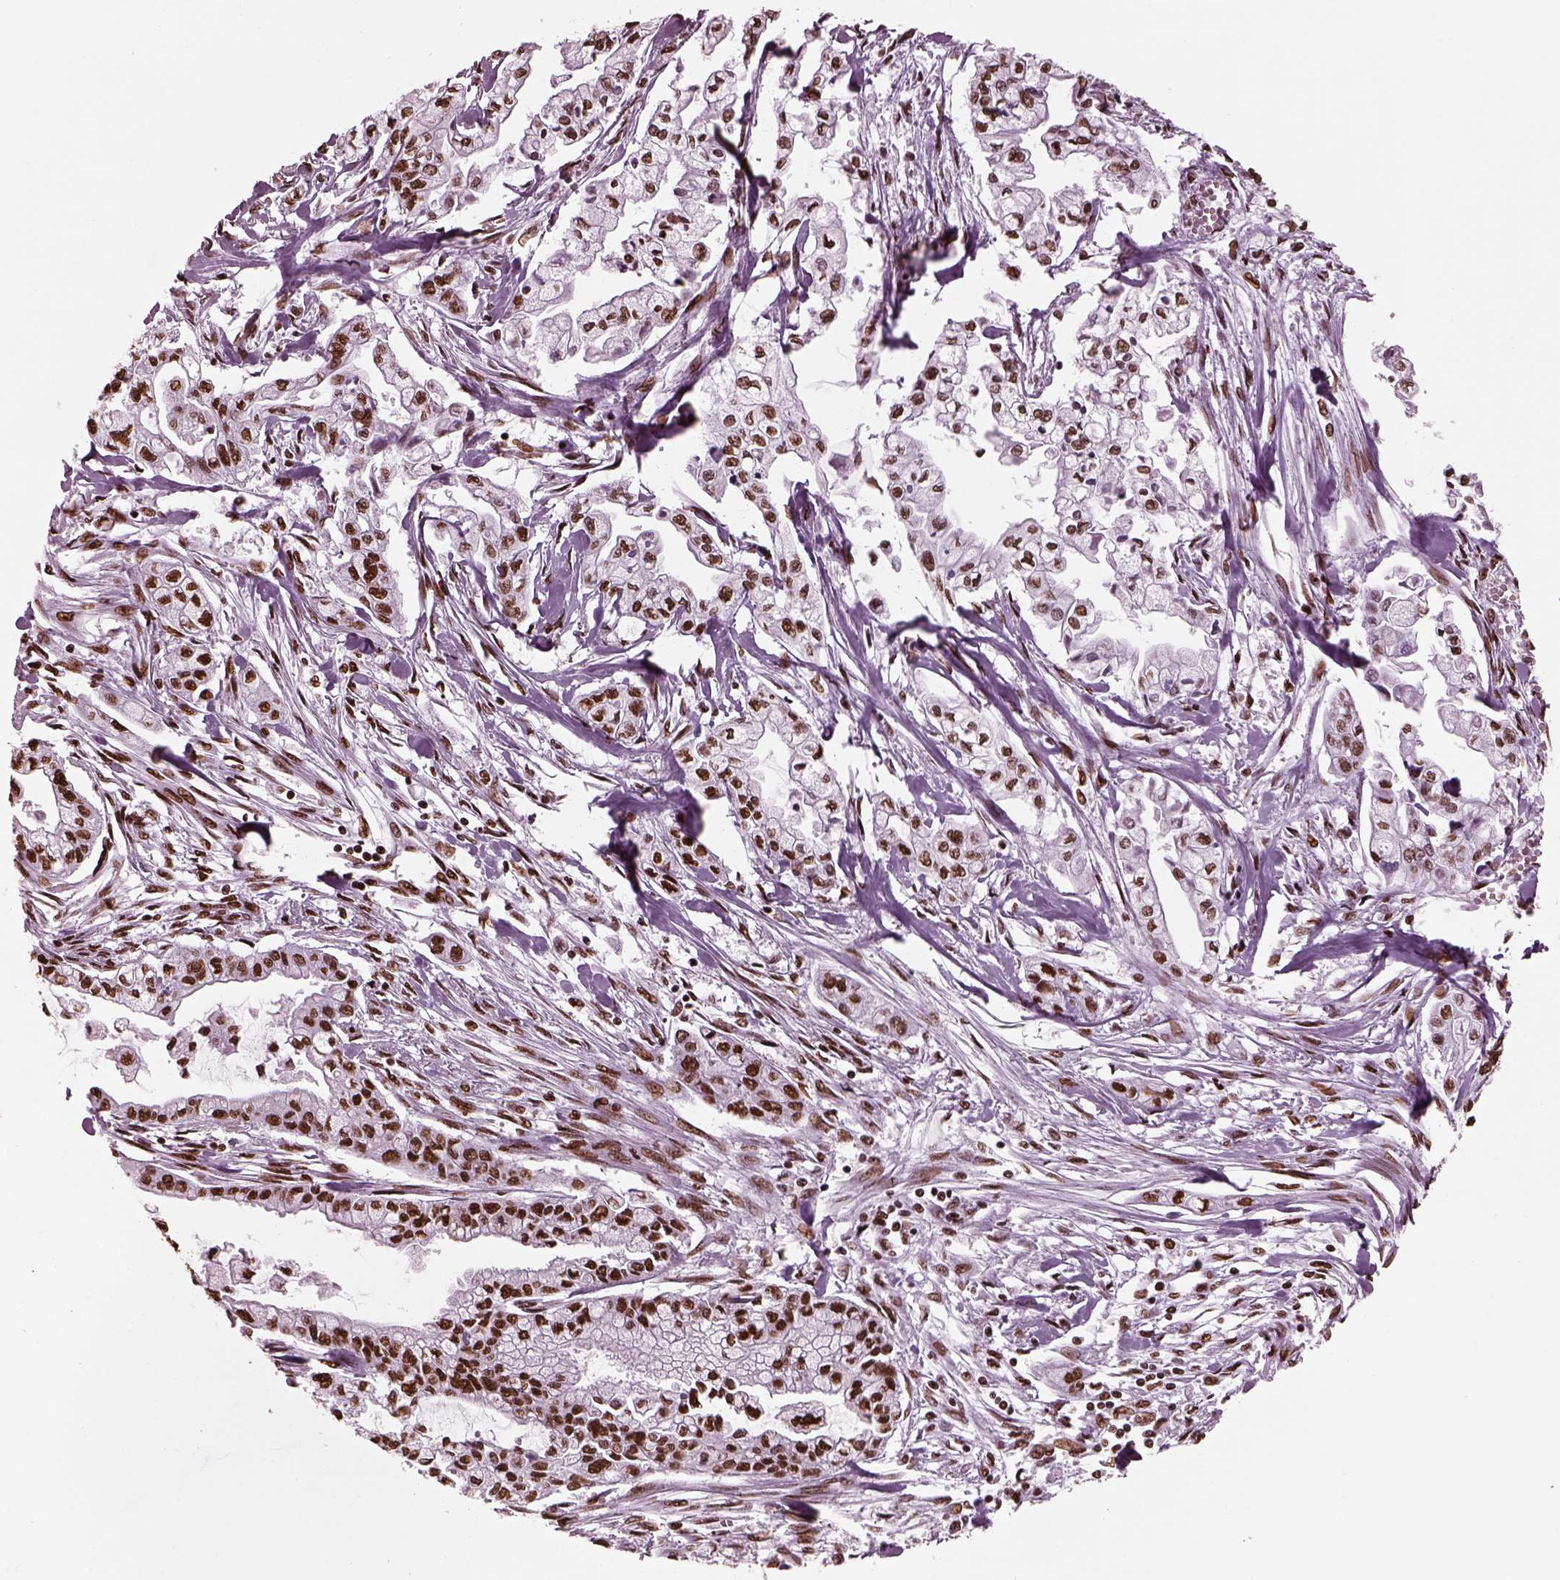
{"staining": {"intensity": "strong", "quantity": ">75%", "location": "nuclear"}, "tissue": "pancreatic cancer", "cell_type": "Tumor cells", "image_type": "cancer", "snomed": [{"axis": "morphology", "description": "Adenocarcinoma, NOS"}, {"axis": "topography", "description": "Pancreas"}], "caption": "A histopathology image showing strong nuclear staining in about >75% of tumor cells in adenocarcinoma (pancreatic), as visualized by brown immunohistochemical staining.", "gene": "CBFA2T3", "patient": {"sex": "male", "age": 54}}